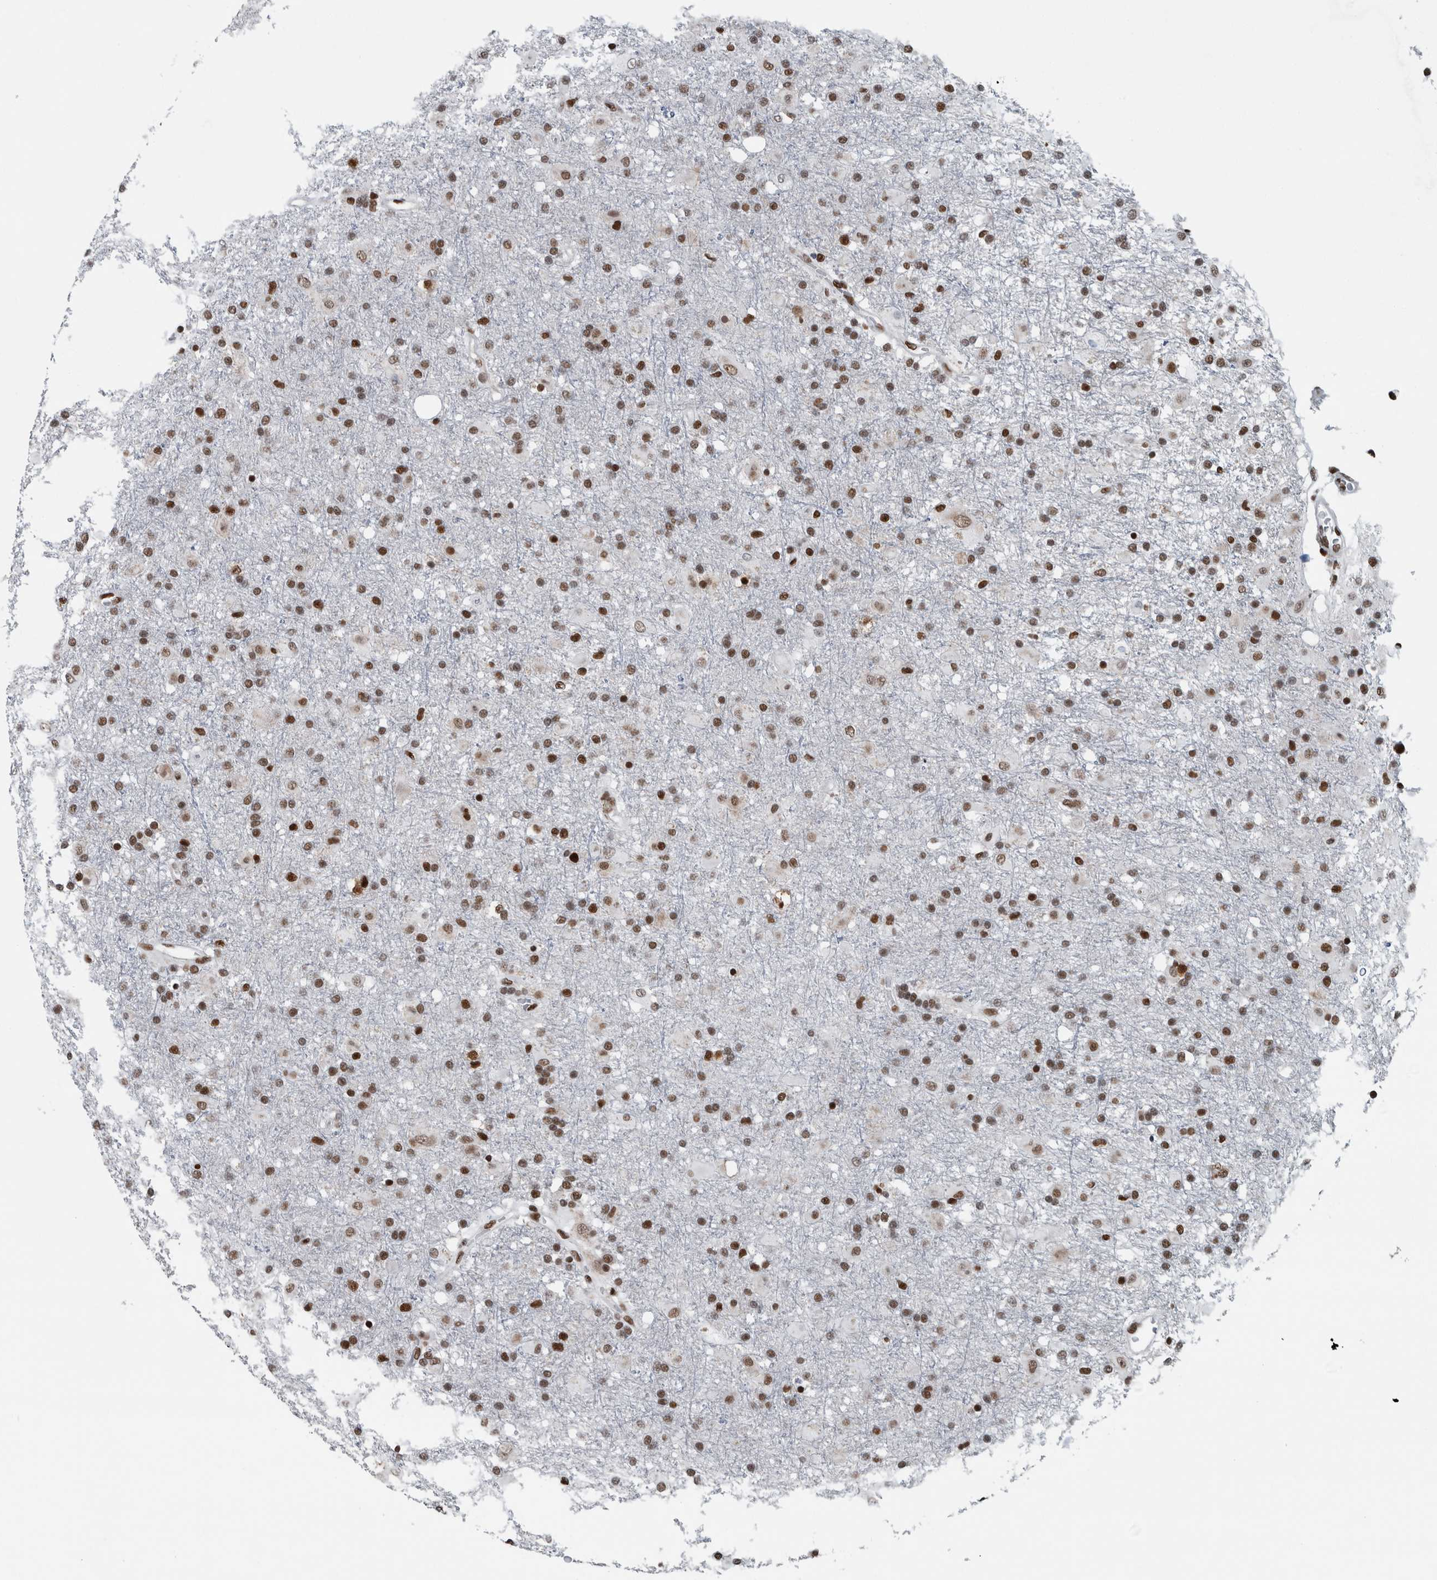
{"staining": {"intensity": "moderate", "quantity": ">75%", "location": "nuclear"}, "tissue": "glioma", "cell_type": "Tumor cells", "image_type": "cancer", "snomed": [{"axis": "morphology", "description": "Glioma, malignant, Low grade"}, {"axis": "topography", "description": "Brain"}], "caption": "Human malignant low-grade glioma stained with a brown dye exhibits moderate nuclear positive expression in approximately >75% of tumor cells.", "gene": "DNMT3A", "patient": {"sex": "male", "age": 65}}